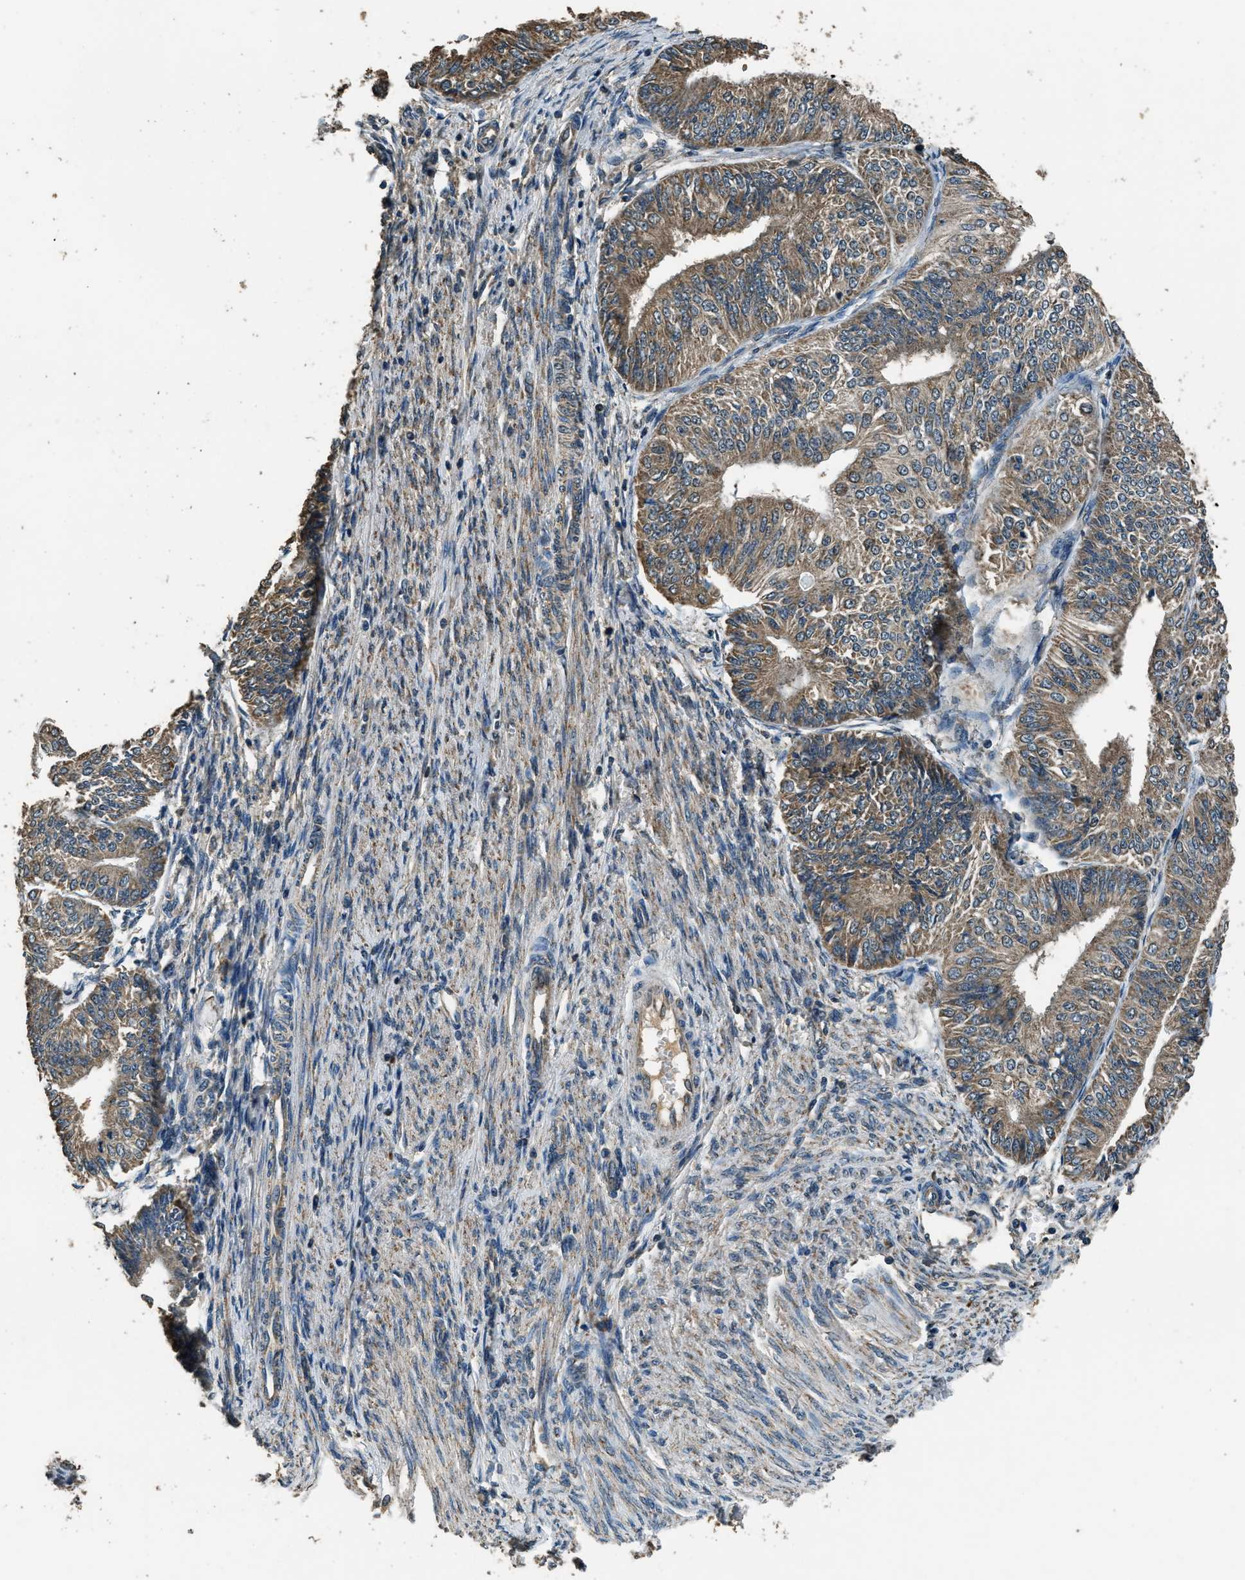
{"staining": {"intensity": "weak", "quantity": ">75%", "location": "cytoplasmic/membranous"}, "tissue": "endometrial cancer", "cell_type": "Tumor cells", "image_type": "cancer", "snomed": [{"axis": "morphology", "description": "Adenocarcinoma, NOS"}, {"axis": "topography", "description": "Endometrium"}], "caption": "DAB immunohistochemical staining of human endometrial adenocarcinoma exhibits weak cytoplasmic/membranous protein positivity in about >75% of tumor cells.", "gene": "SALL3", "patient": {"sex": "female", "age": 58}}